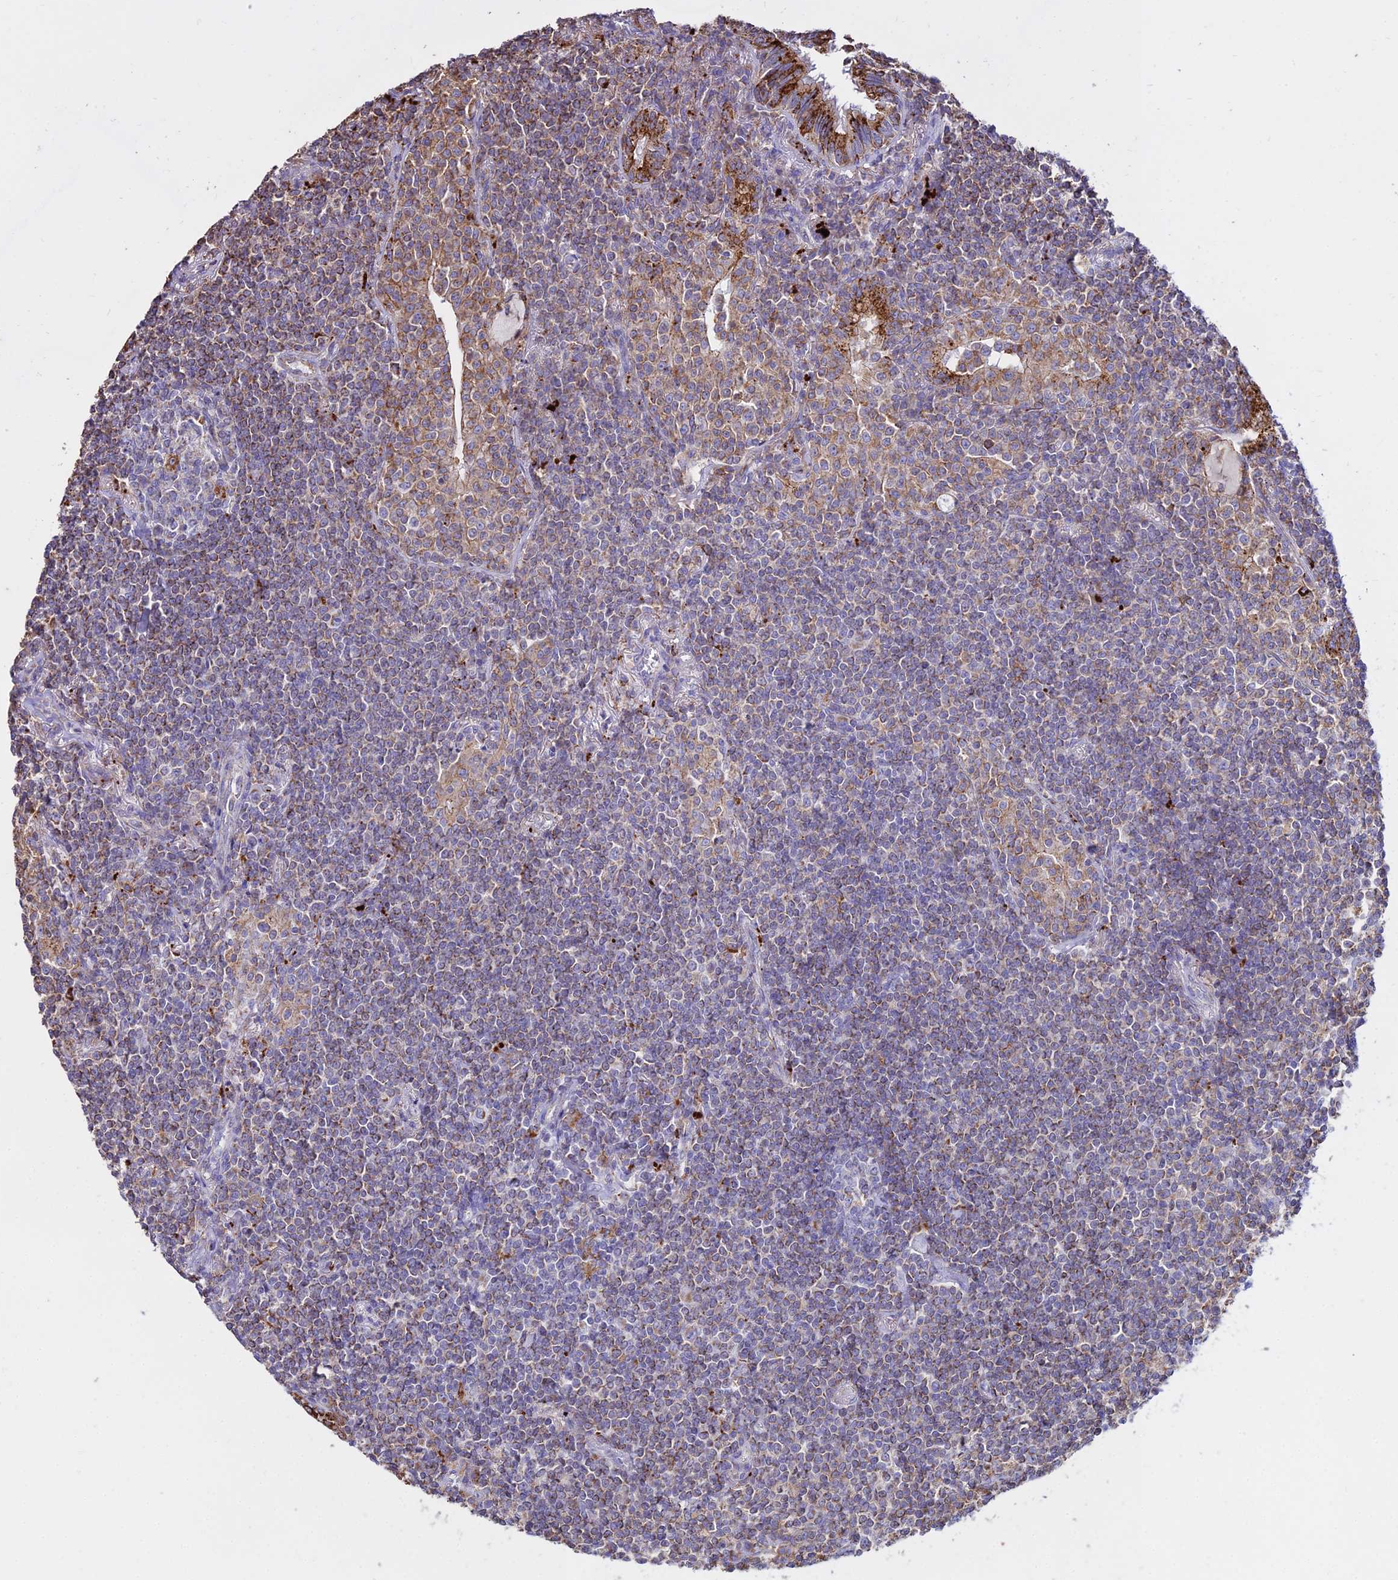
{"staining": {"intensity": "weak", "quantity": "25%-75%", "location": "cytoplasmic/membranous"}, "tissue": "lymphoma", "cell_type": "Tumor cells", "image_type": "cancer", "snomed": [{"axis": "morphology", "description": "Malignant lymphoma, non-Hodgkin's type, Low grade"}, {"axis": "topography", "description": "Lung"}], "caption": "Weak cytoplasmic/membranous protein staining is identified in about 25%-75% of tumor cells in lymphoma. Immunohistochemistry (ihc) stains the protein of interest in brown and the nuclei are stained blue.", "gene": "PNLIPRP3", "patient": {"sex": "female", "age": 71}}